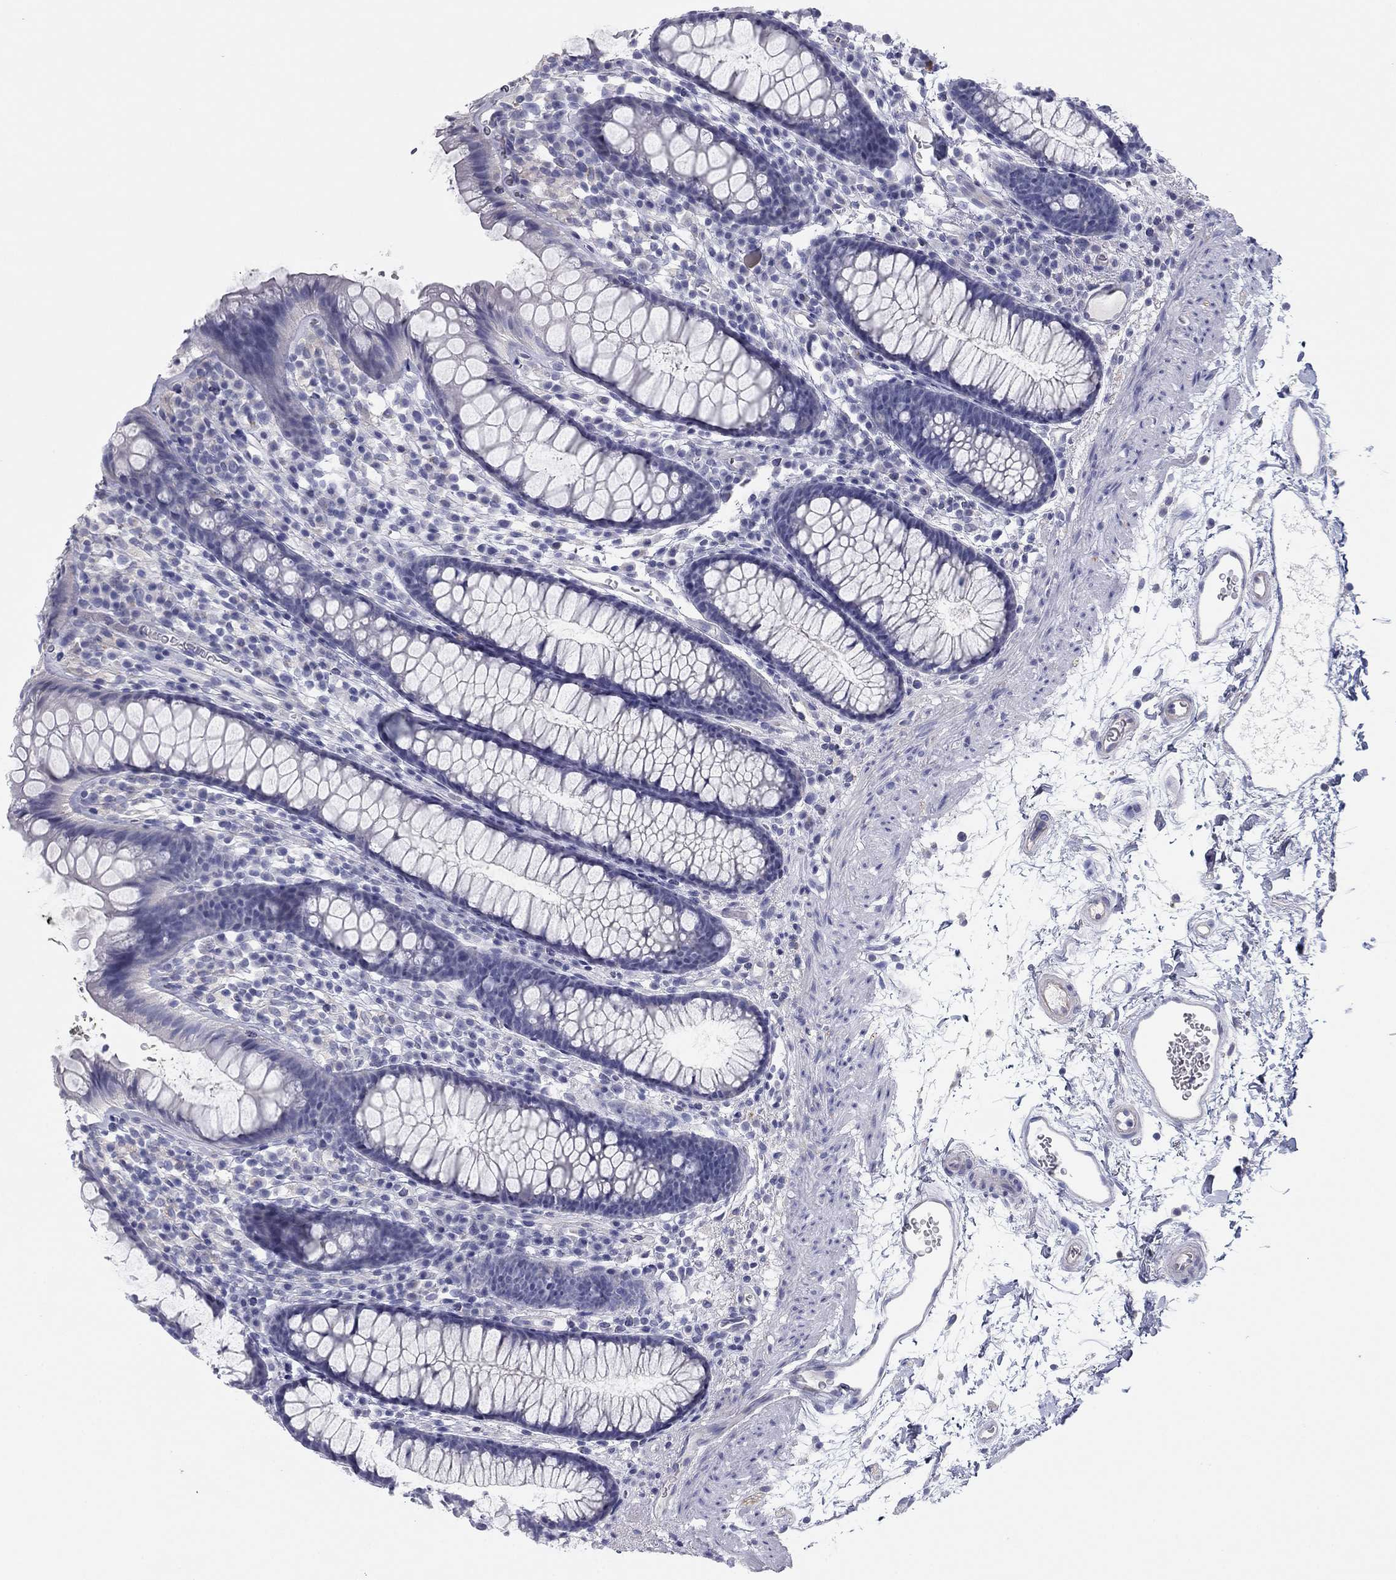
{"staining": {"intensity": "negative", "quantity": "none", "location": "none"}, "tissue": "colon", "cell_type": "Endothelial cells", "image_type": "normal", "snomed": [{"axis": "morphology", "description": "Normal tissue, NOS"}, {"axis": "topography", "description": "Colon"}], "caption": "This is a image of immunohistochemistry (IHC) staining of normal colon, which shows no positivity in endothelial cells.", "gene": "SEPTIN3", "patient": {"sex": "male", "age": 76}}